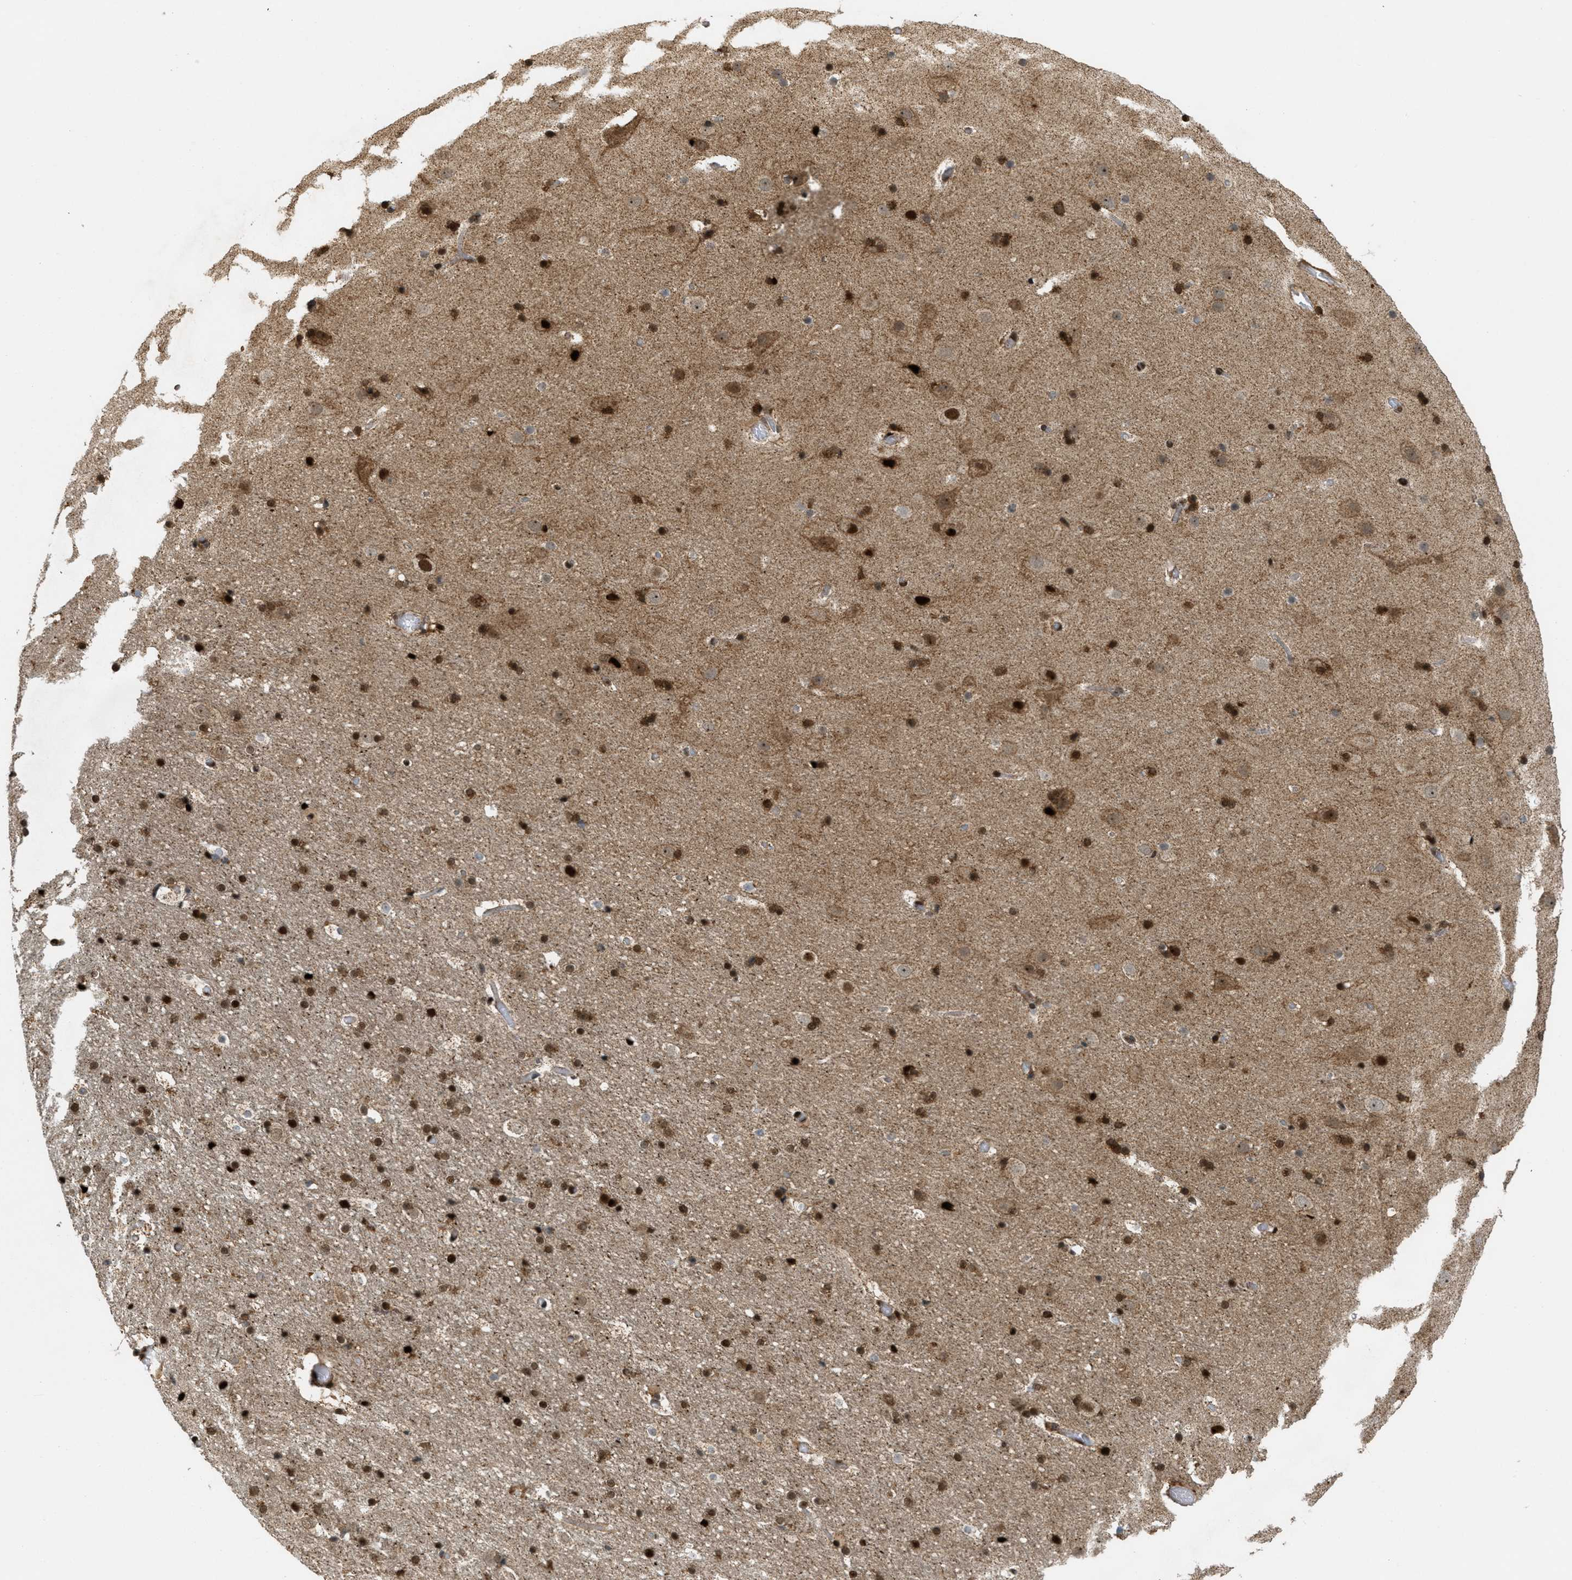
{"staining": {"intensity": "strong", "quantity": "25%-75%", "location": "cytoplasmic/membranous,nuclear"}, "tissue": "cerebral cortex", "cell_type": "Endothelial cells", "image_type": "normal", "snomed": [{"axis": "morphology", "description": "Normal tissue, NOS"}, {"axis": "topography", "description": "Cerebral cortex"}], "caption": "Immunohistochemistry (DAB) staining of benign cerebral cortex demonstrates strong cytoplasmic/membranous,nuclear protein expression in about 25%-75% of endothelial cells.", "gene": "TLK1", "patient": {"sex": "male", "age": 57}}